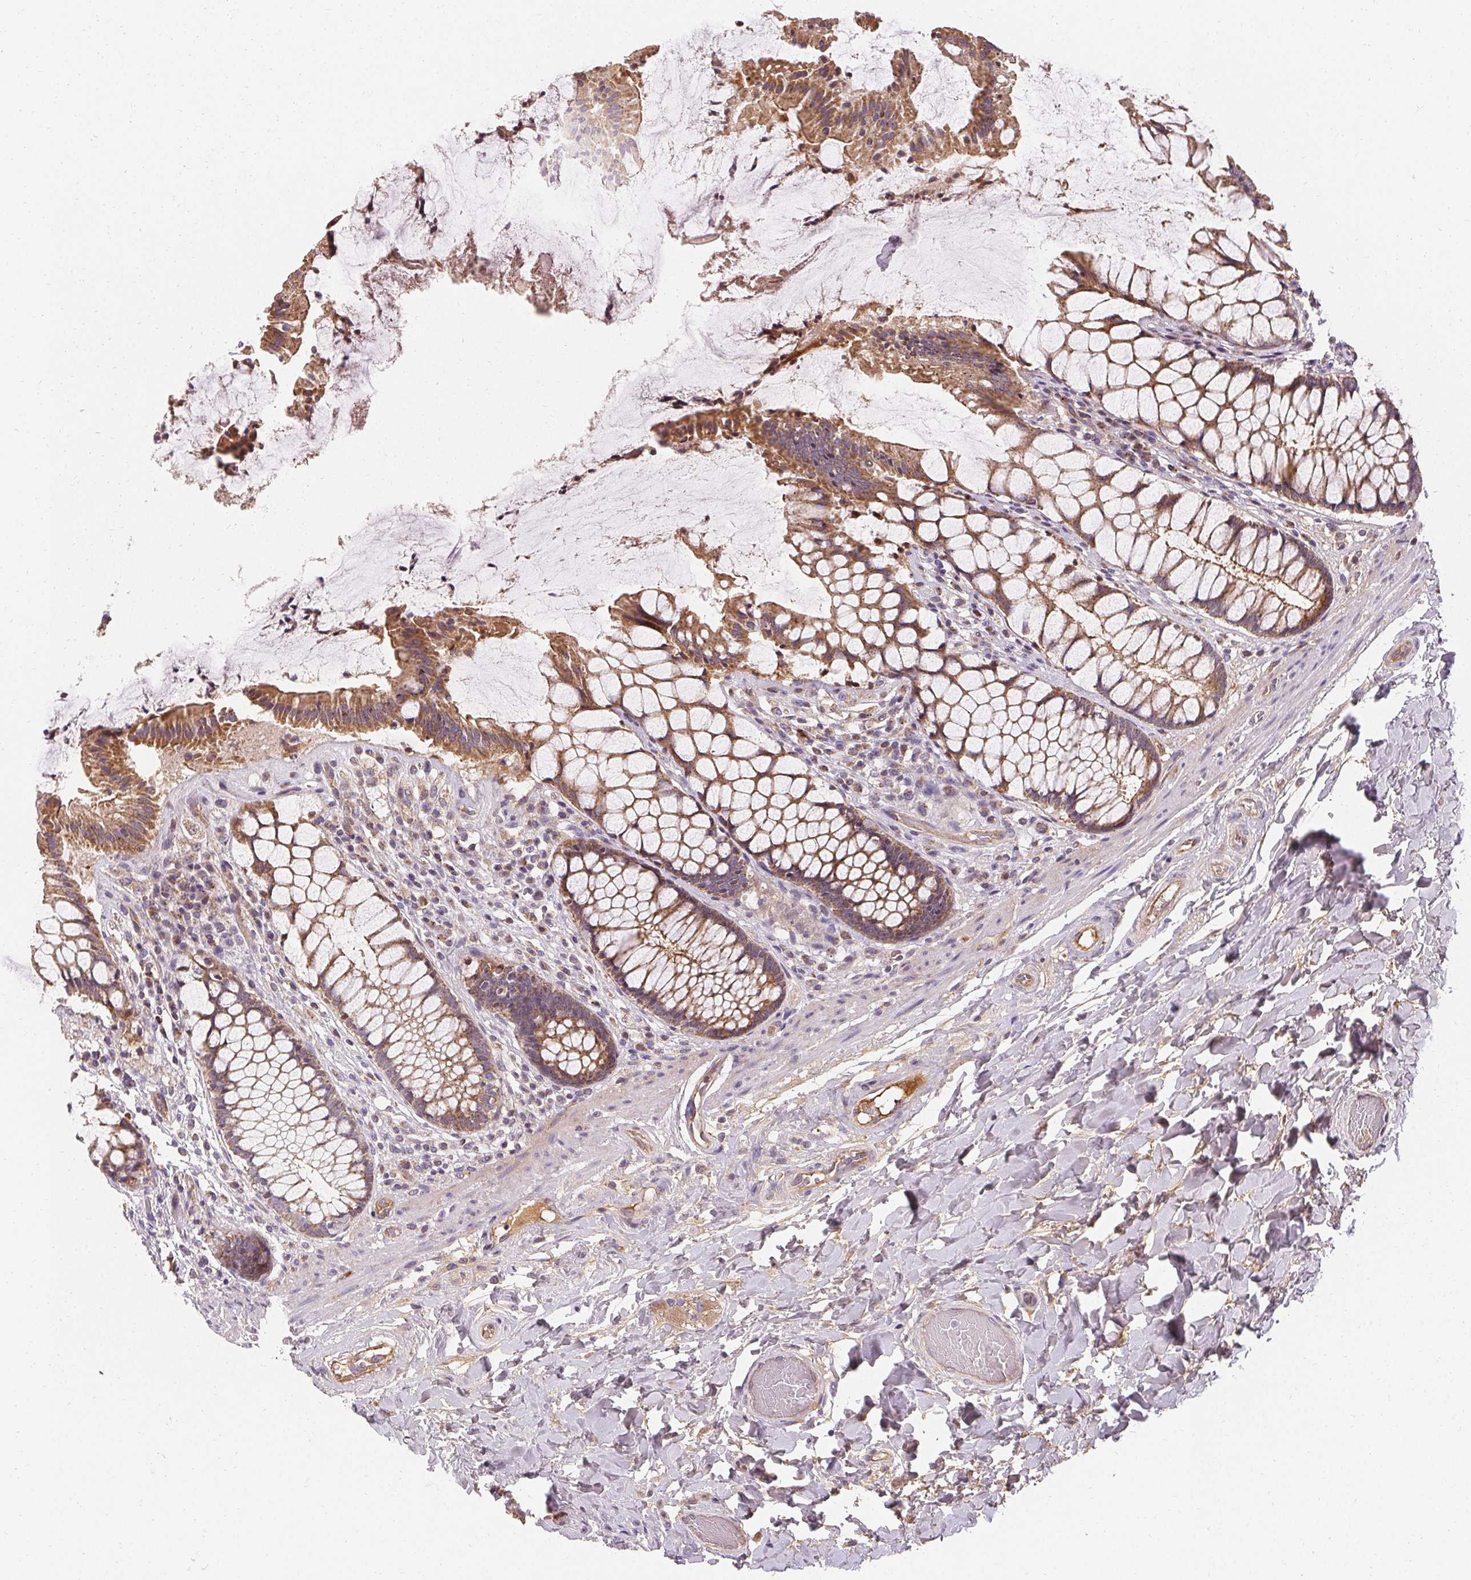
{"staining": {"intensity": "moderate", "quantity": ">75%", "location": "cytoplasmic/membranous"}, "tissue": "rectum", "cell_type": "Glandular cells", "image_type": "normal", "snomed": [{"axis": "morphology", "description": "Normal tissue, NOS"}, {"axis": "topography", "description": "Rectum"}], "caption": "Protein expression analysis of normal rectum displays moderate cytoplasmic/membranous positivity in about >75% of glandular cells. Using DAB (3,3'-diaminobenzidine) (brown) and hematoxylin (blue) stains, captured at high magnification using brightfield microscopy.", "gene": "APLP1", "patient": {"sex": "female", "age": 58}}